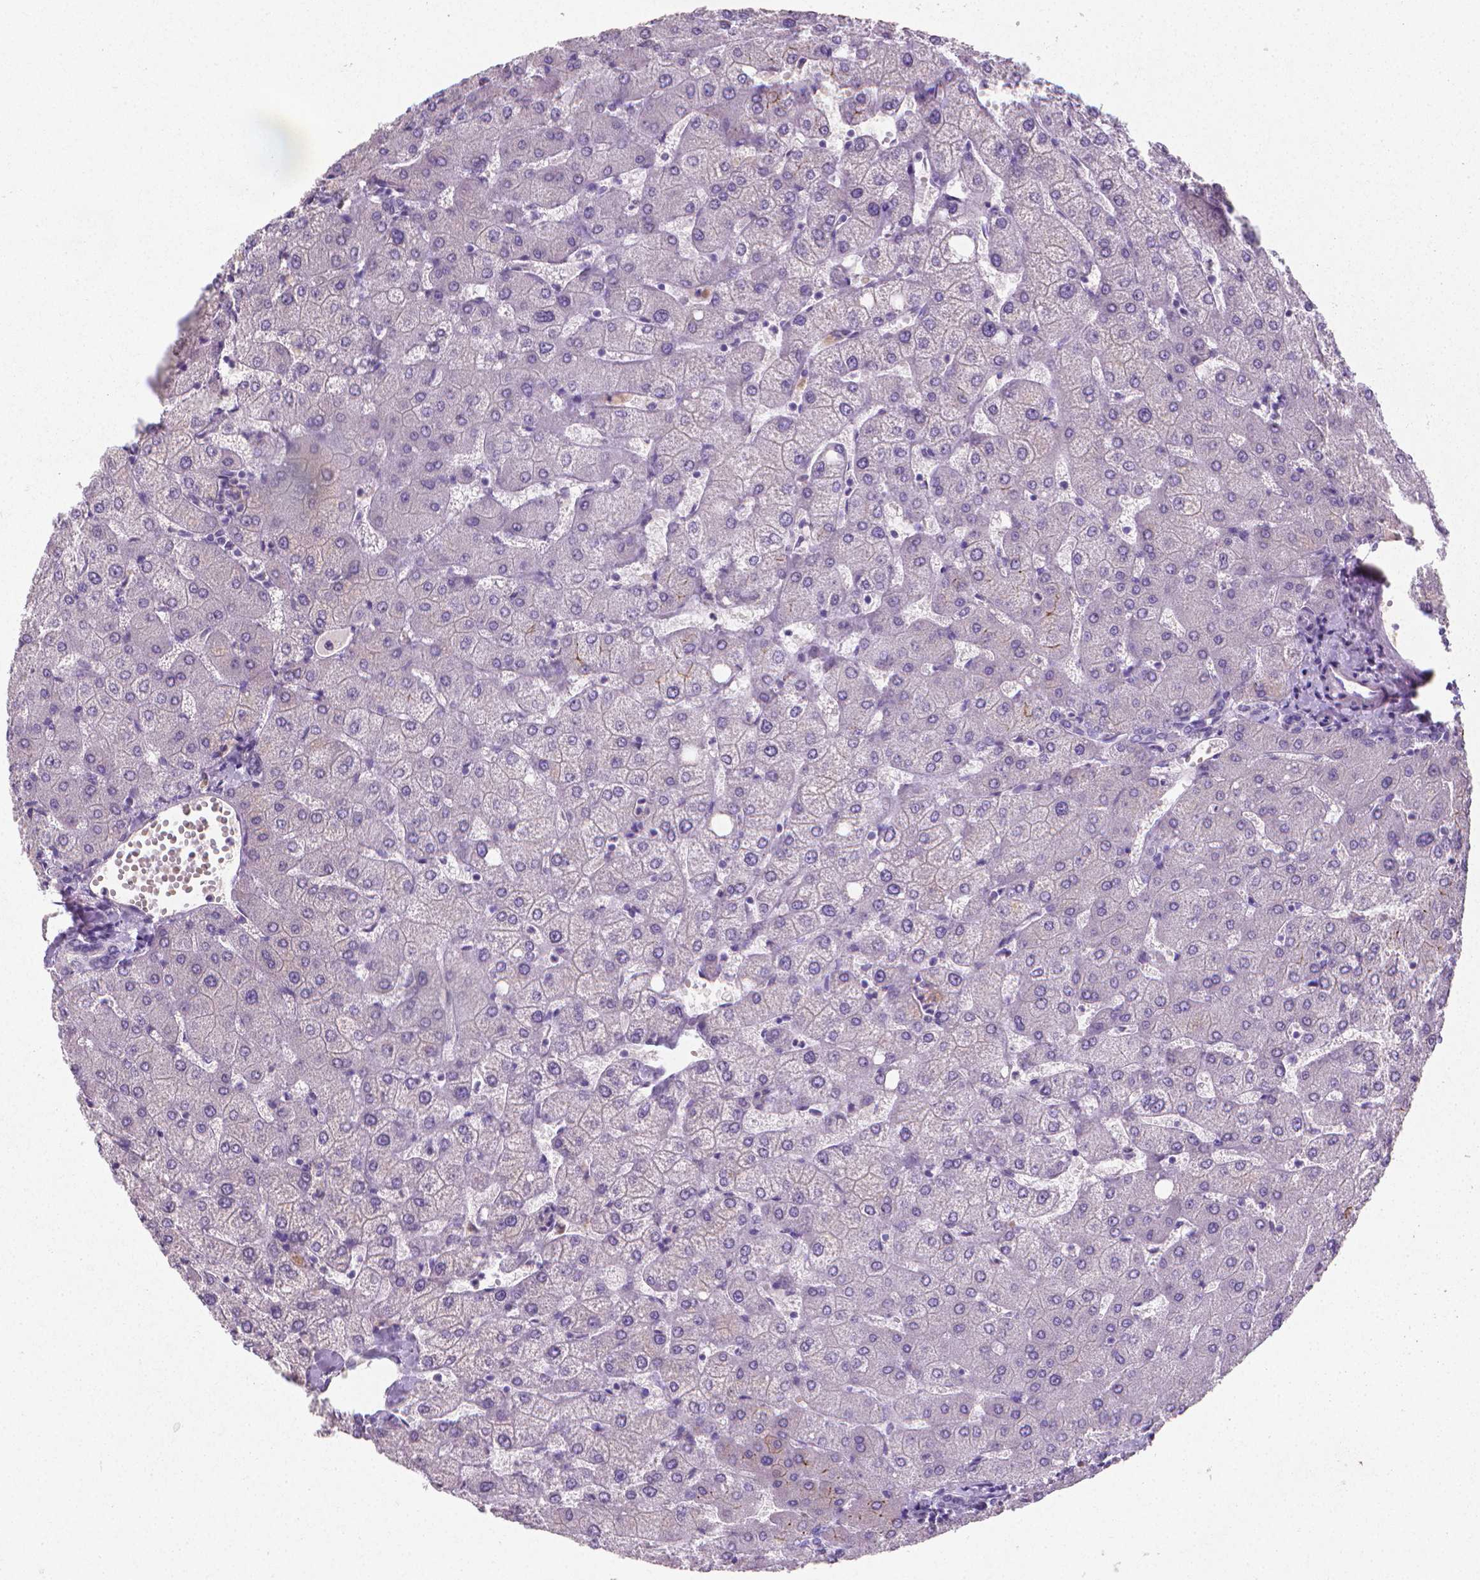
{"staining": {"intensity": "negative", "quantity": "none", "location": "none"}, "tissue": "liver", "cell_type": "Cholangiocytes", "image_type": "normal", "snomed": [{"axis": "morphology", "description": "Normal tissue, NOS"}, {"axis": "topography", "description": "Liver"}], "caption": "Cholangiocytes are negative for brown protein staining in normal liver. Brightfield microscopy of immunohistochemistry (IHC) stained with DAB (brown) and hematoxylin (blue), captured at high magnification.", "gene": "XPNPEP2", "patient": {"sex": "female", "age": 54}}